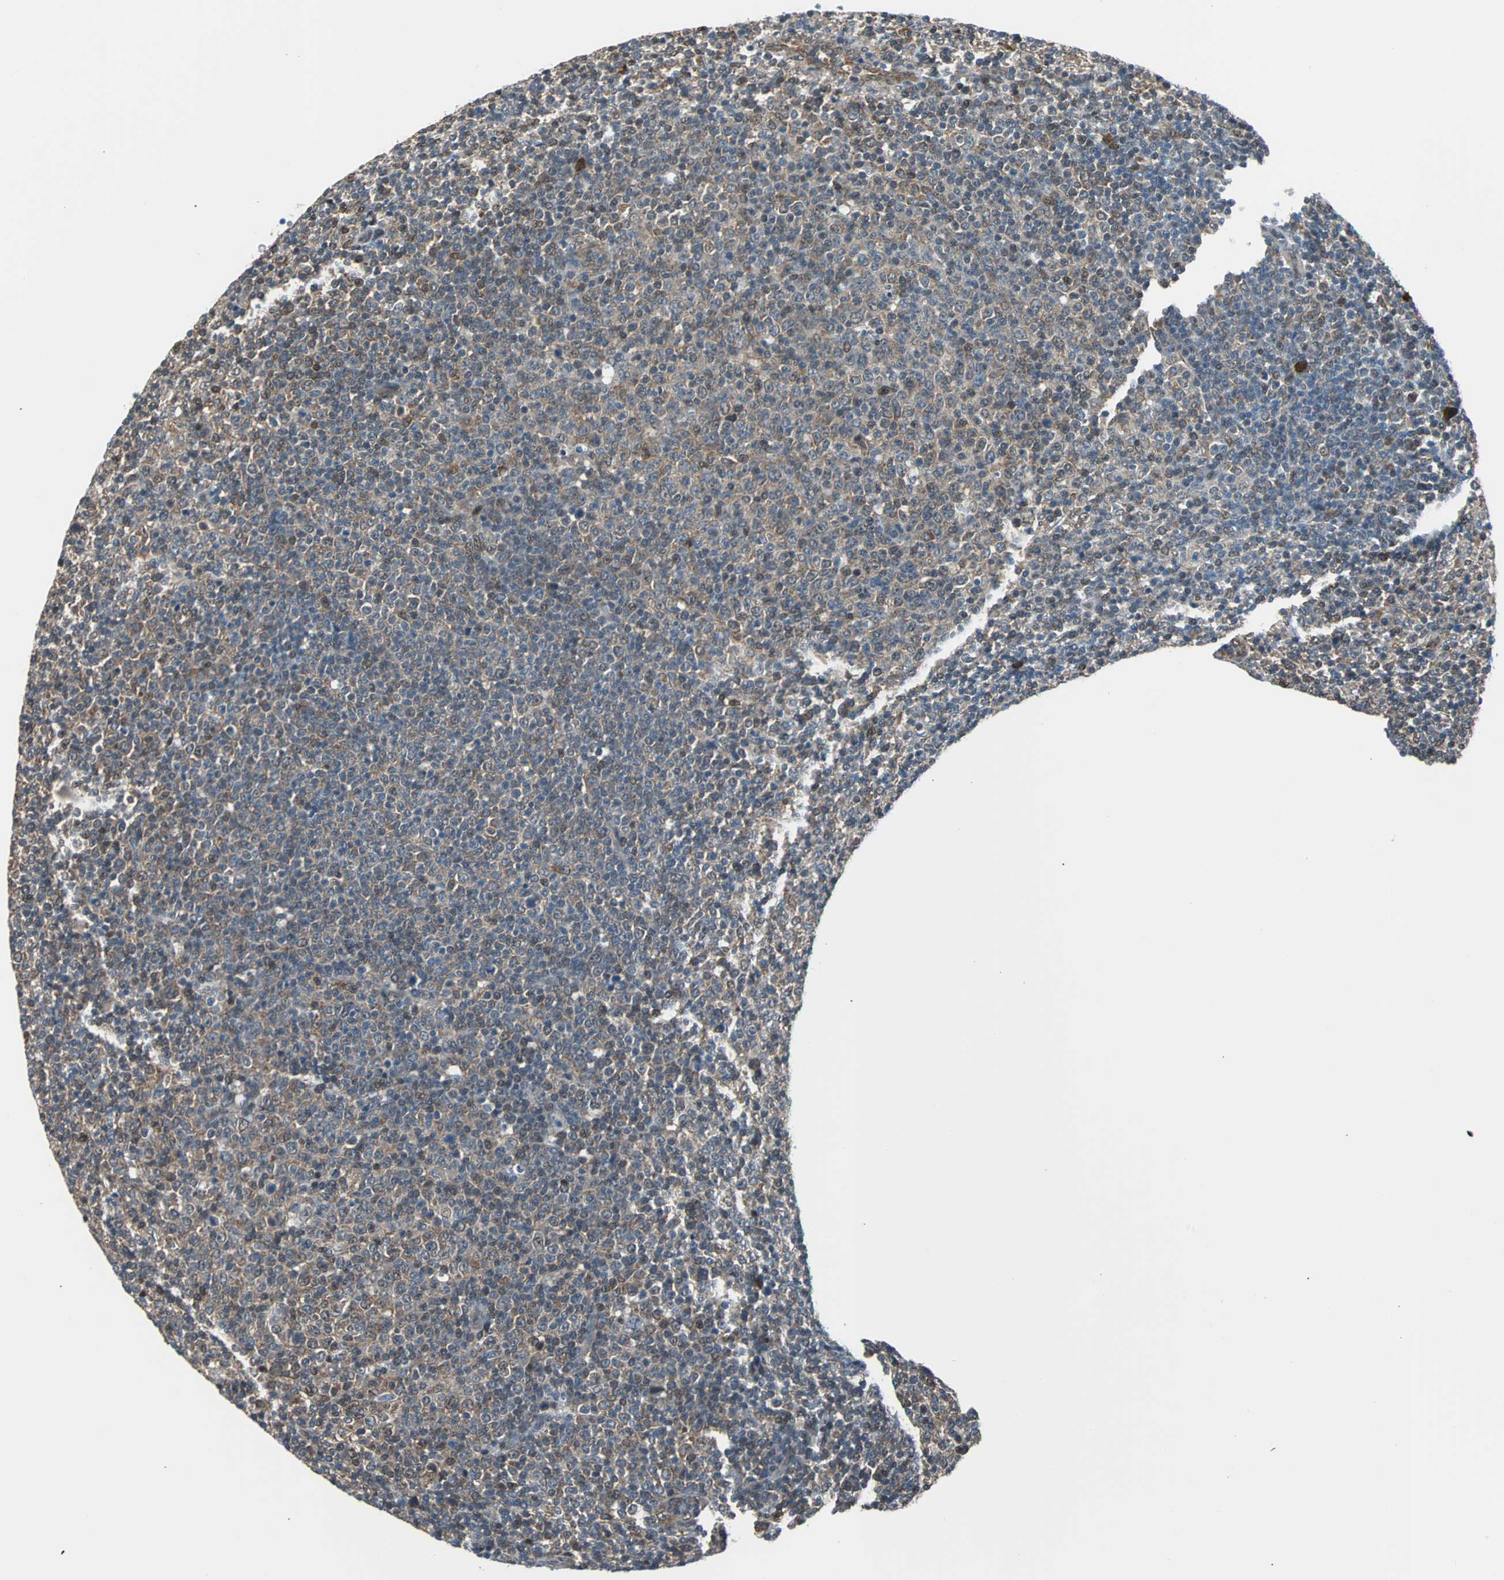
{"staining": {"intensity": "moderate", "quantity": "25%-75%", "location": "cytoplasmic/membranous"}, "tissue": "lymphoma", "cell_type": "Tumor cells", "image_type": "cancer", "snomed": [{"axis": "morphology", "description": "Malignant lymphoma, non-Hodgkin's type, Low grade"}, {"axis": "topography", "description": "Lymph node"}], "caption": "Tumor cells reveal medium levels of moderate cytoplasmic/membranous staining in about 25%-75% of cells in low-grade malignant lymphoma, non-Hodgkin's type.", "gene": "VCP", "patient": {"sex": "male", "age": 70}}